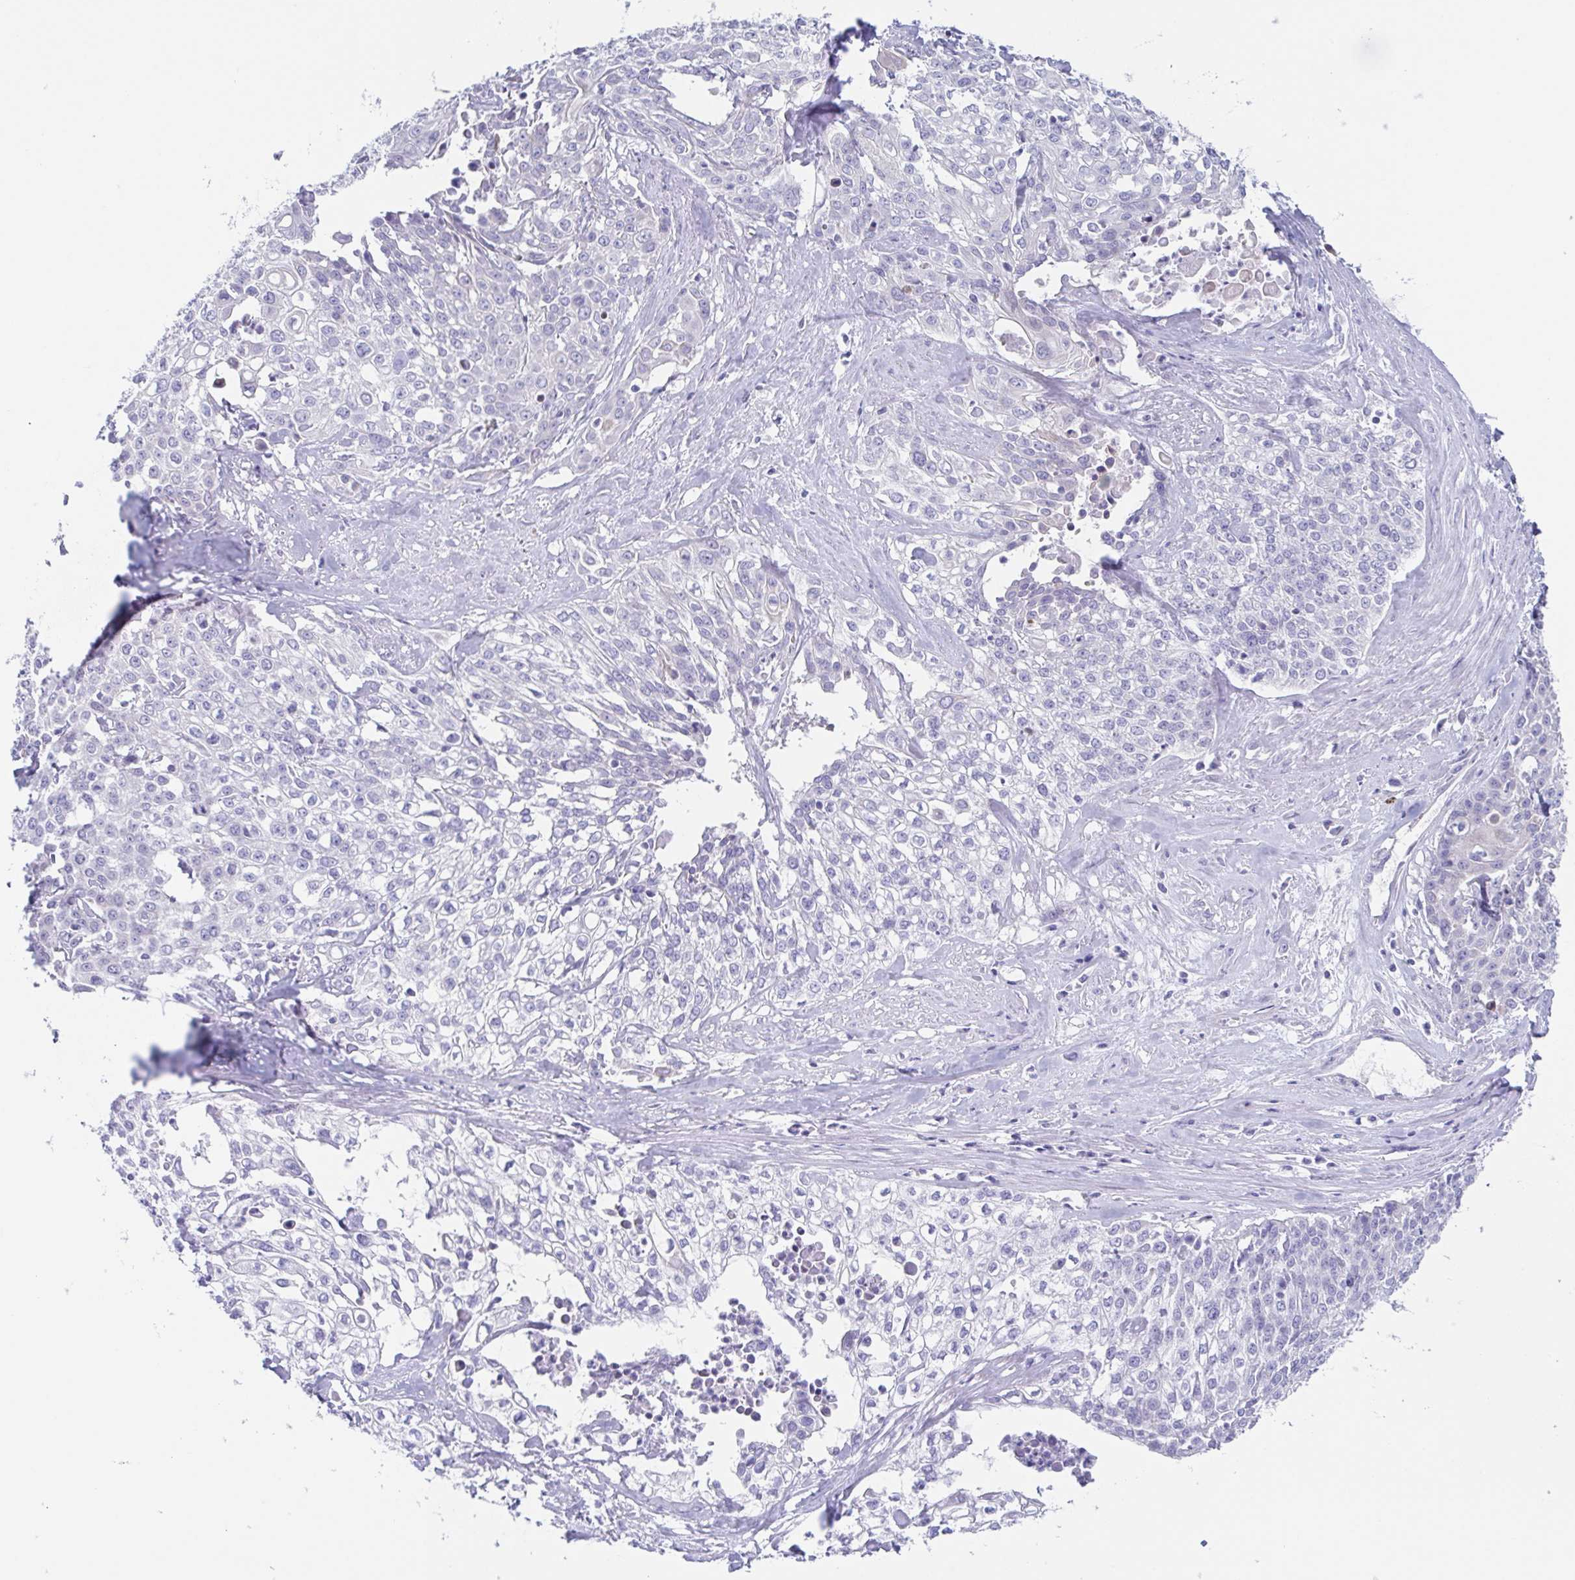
{"staining": {"intensity": "negative", "quantity": "none", "location": "none"}, "tissue": "cervical cancer", "cell_type": "Tumor cells", "image_type": "cancer", "snomed": [{"axis": "morphology", "description": "Squamous cell carcinoma, NOS"}, {"axis": "topography", "description": "Cervix"}], "caption": "Protein analysis of cervical cancer reveals no significant expression in tumor cells.", "gene": "HTR2A", "patient": {"sex": "female", "age": 39}}